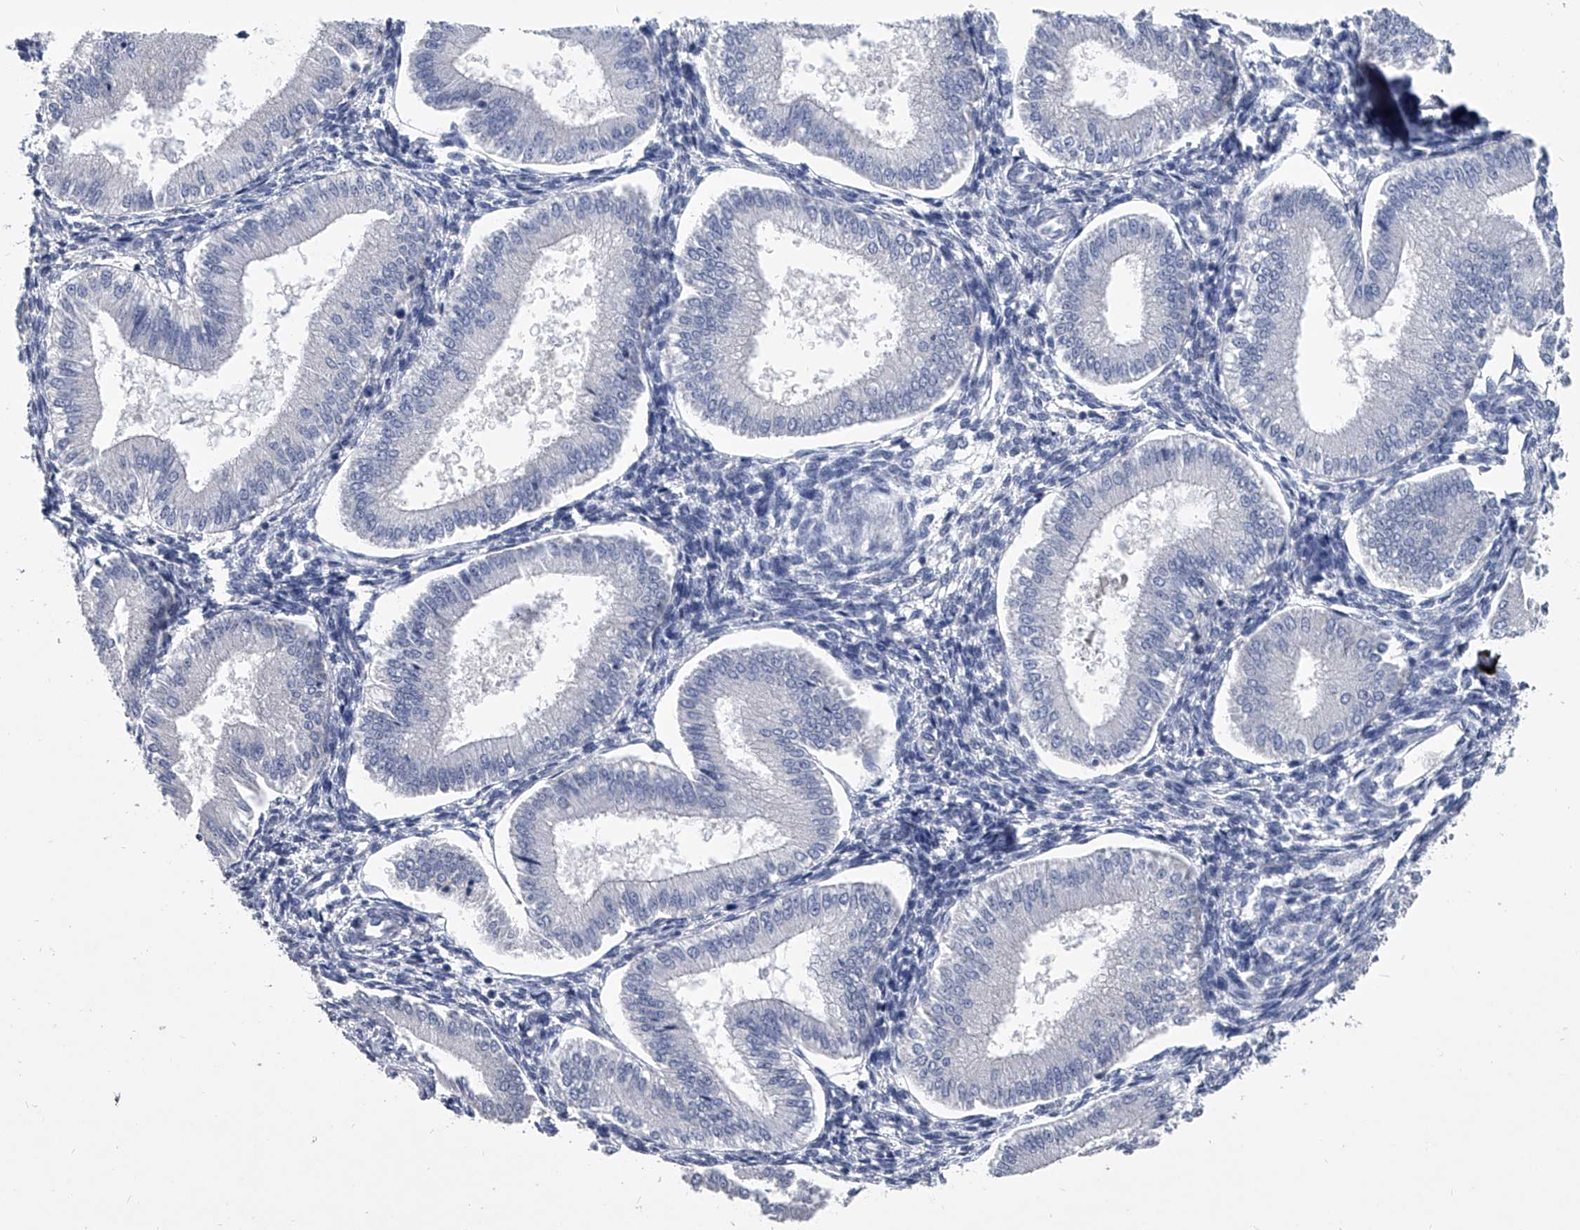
{"staining": {"intensity": "negative", "quantity": "none", "location": "none"}, "tissue": "endometrium", "cell_type": "Cells in endometrial stroma", "image_type": "normal", "snomed": [{"axis": "morphology", "description": "Normal tissue, NOS"}, {"axis": "topography", "description": "Endometrium"}], "caption": "Protein analysis of normal endometrium reveals no significant positivity in cells in endometrial stroma. The staining is performed using DAB (3,3'-diaminobenzidine) brown chromogen with nuclei counter-stained in using hematoxylin.", "gene": "BCAS1", "patient": {"sex": "female", "age": 39}}